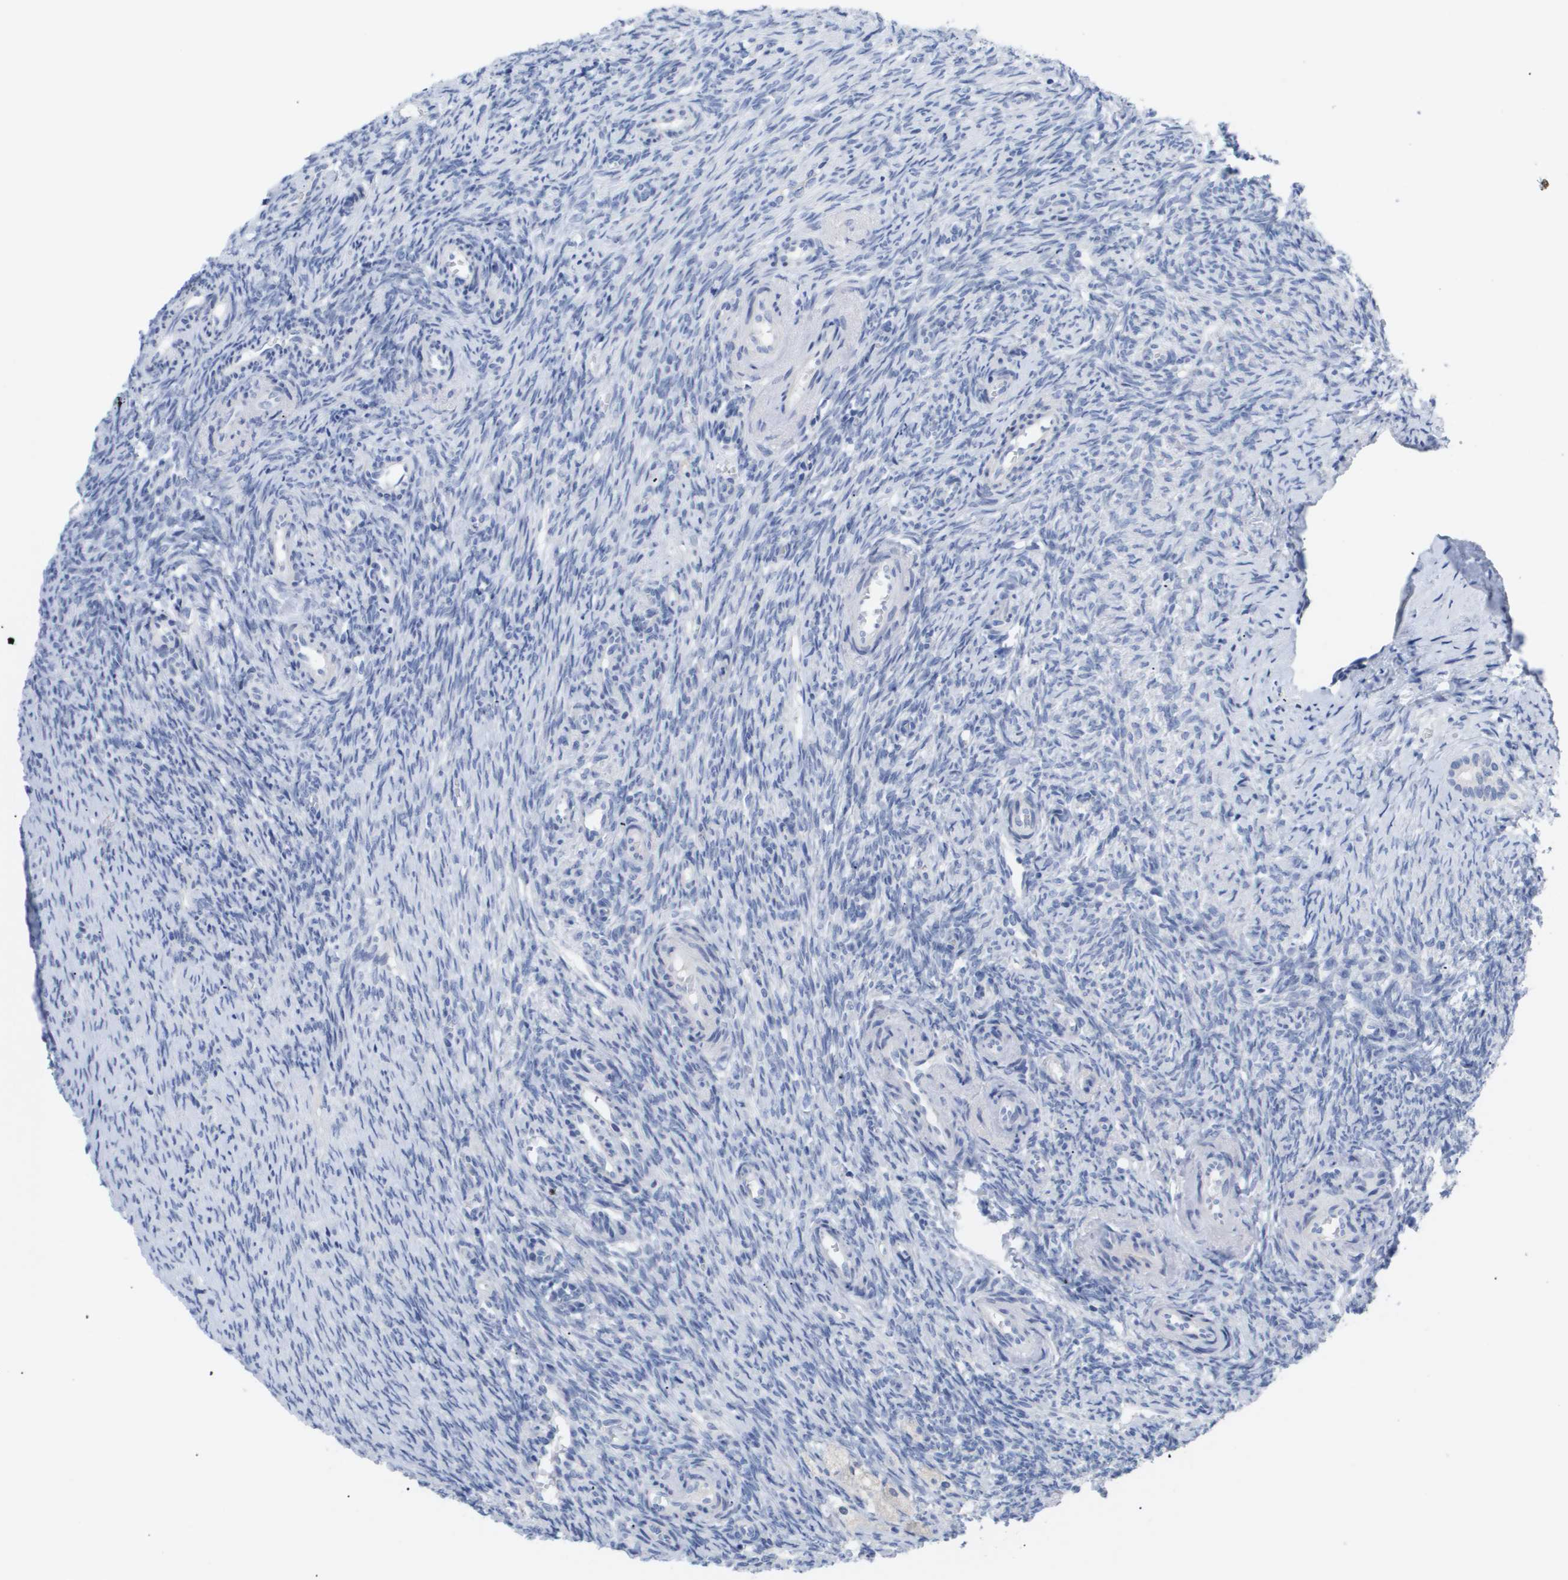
{"staining": {"intensity": "negative", "quantity": "none", "location": "none"}, "tissue": "ovary", "cell_type": "Follicle cells", "image_type": "normal", "snomed": [{"axis": "morphology", "description": "Normal tissue, NOS"}, {"axis": "topography", "description": "Ovary"}], "caption": "Follicle cells show no significant expression in benign ovary.", "gene": "CAV3", "patient": {"sex": "female", "age": 41}}